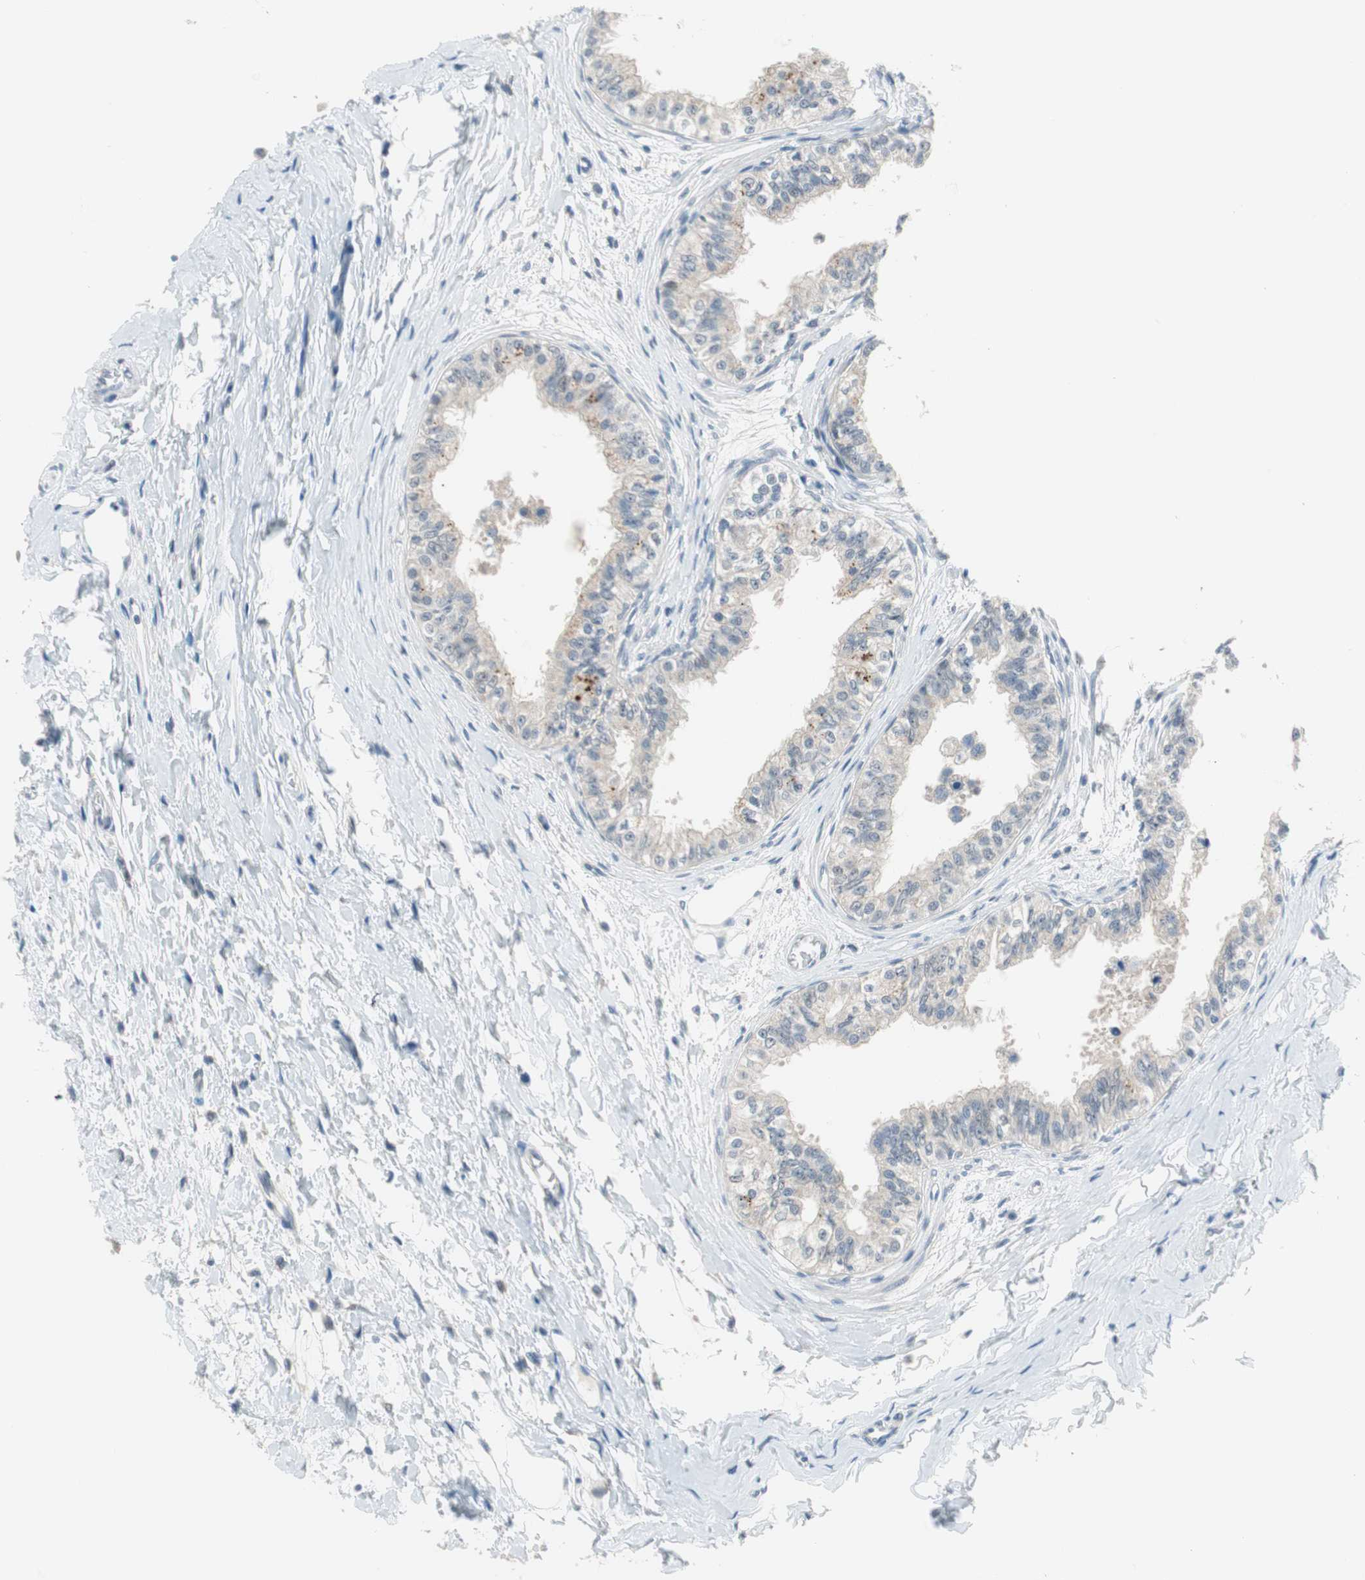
{"staining": {"intensity": "weak", "quantity": "<25%", "location": "cytoplasmic/membranous"}, "tissue": "epididymis", "cell_type": "Glandular cells", "image_type": "normal", "snomed": [{"axis": "morphology", "description": "Normal tissue, NOS"}, {"axis": "morphology", "description": "Adenocarcinoma, metastatic, NOS"}, {"axis": "topography", "description": "Testis"}, {"axis": "topography", "description": "Epididymis"}], "caption": "Immunohistochemistry photomicrograph of benign epididymis stained for a protein (brown), which shows no expression in glandular cells.", "gene": "GRHL1", "patient": {"sex": "male", "age": 26}}